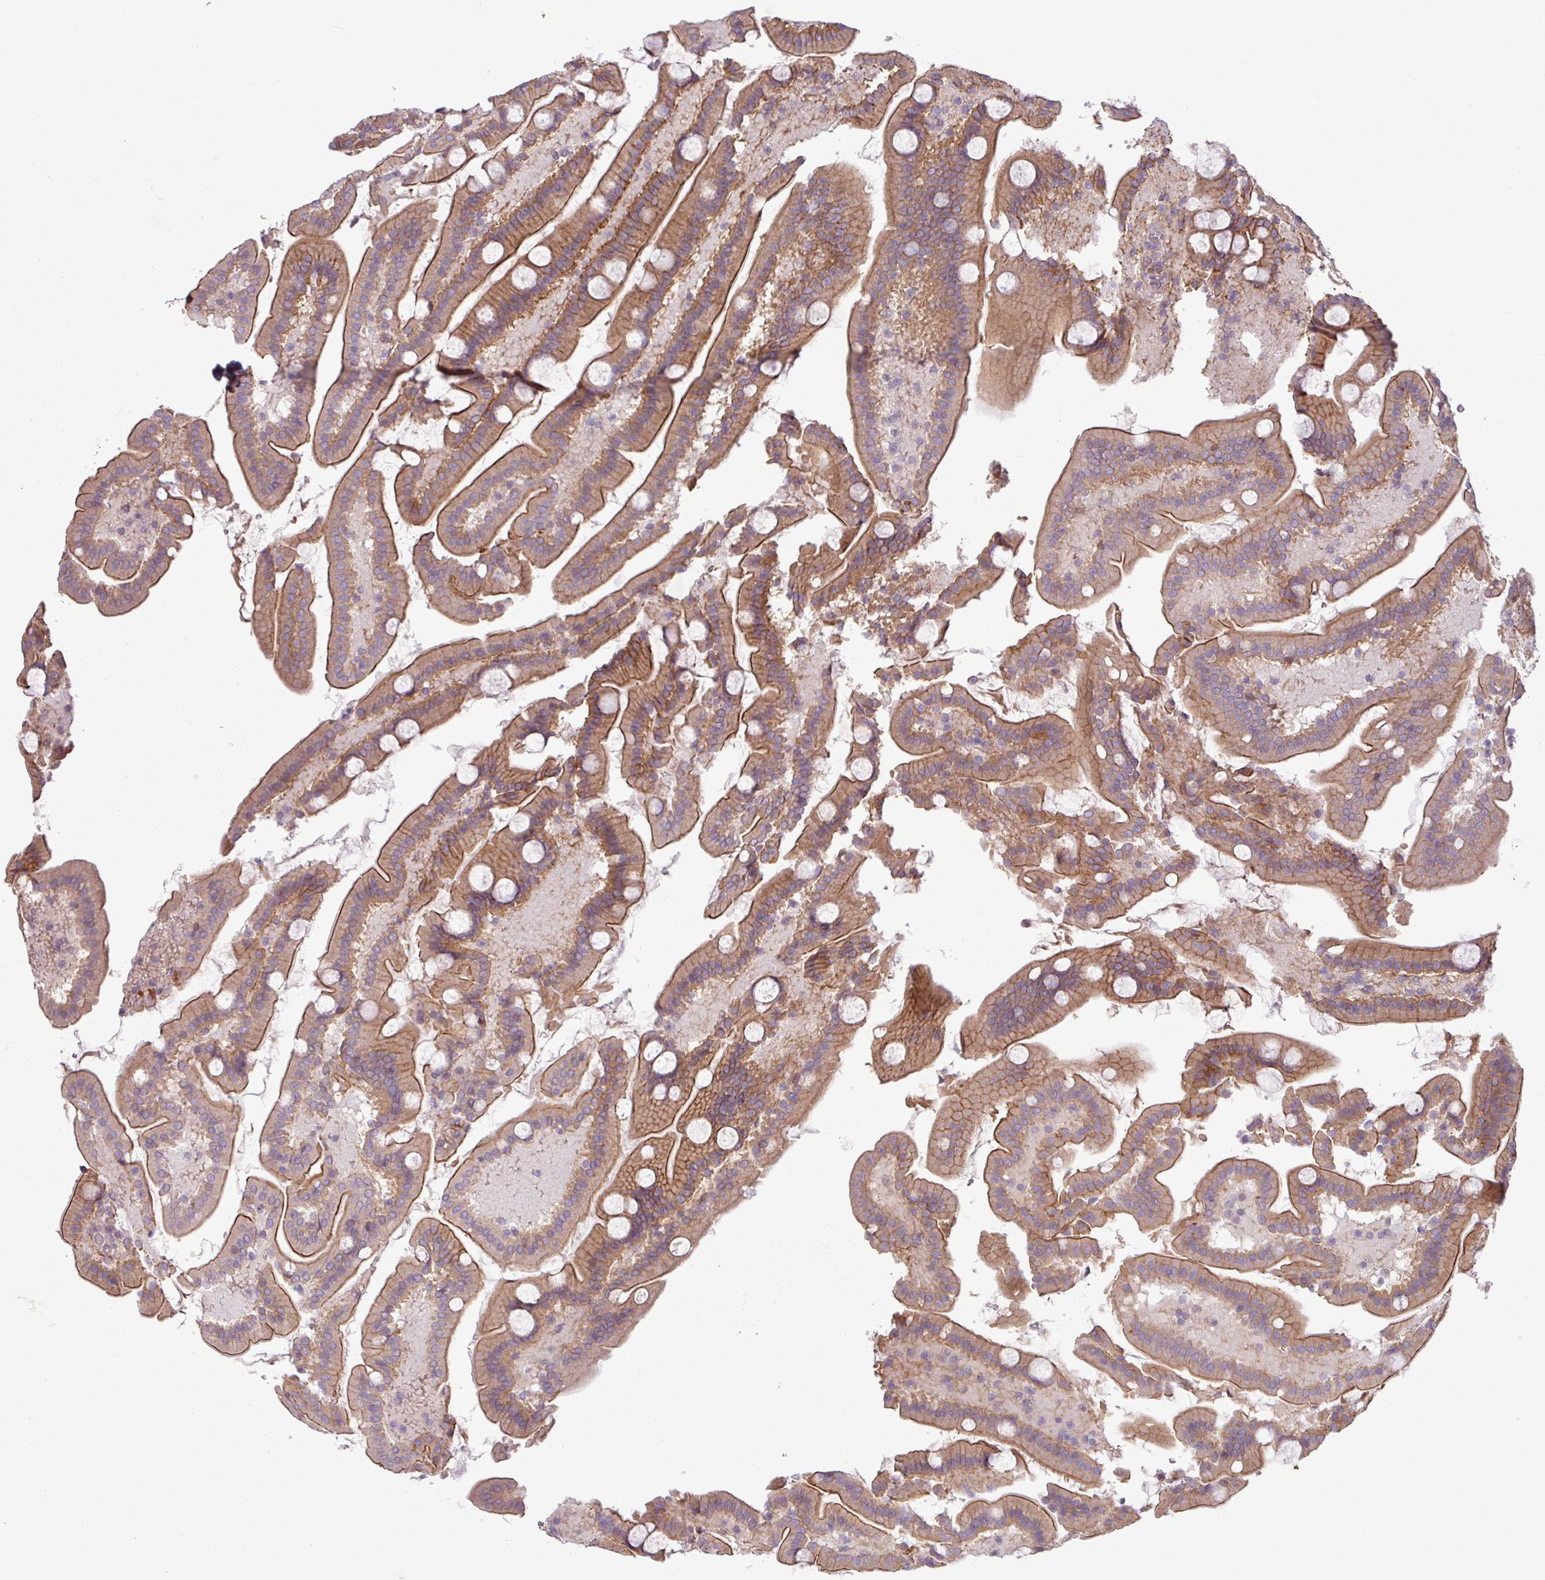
{"staining": {"intensity": "strong", "quantity": "25%-75%", "location": "cytoplasmic/membranous"}, "tissue": "duodenum", "cell_type": "Glandular cells", "image_type": "normal", "snomed": [{"axis": "morphology", "description": "Normal tissue, NOS"}, {"axis": "topography", "description": "Duodenum"}], "caption": "IHC of unremarkable human duodenum demonstrates high levels of strong cytoplasmic/membranous staining in about 25%-75% of glandular cells.", "gene": "C4A", "patient": {"sex": "male", "age": 55}}